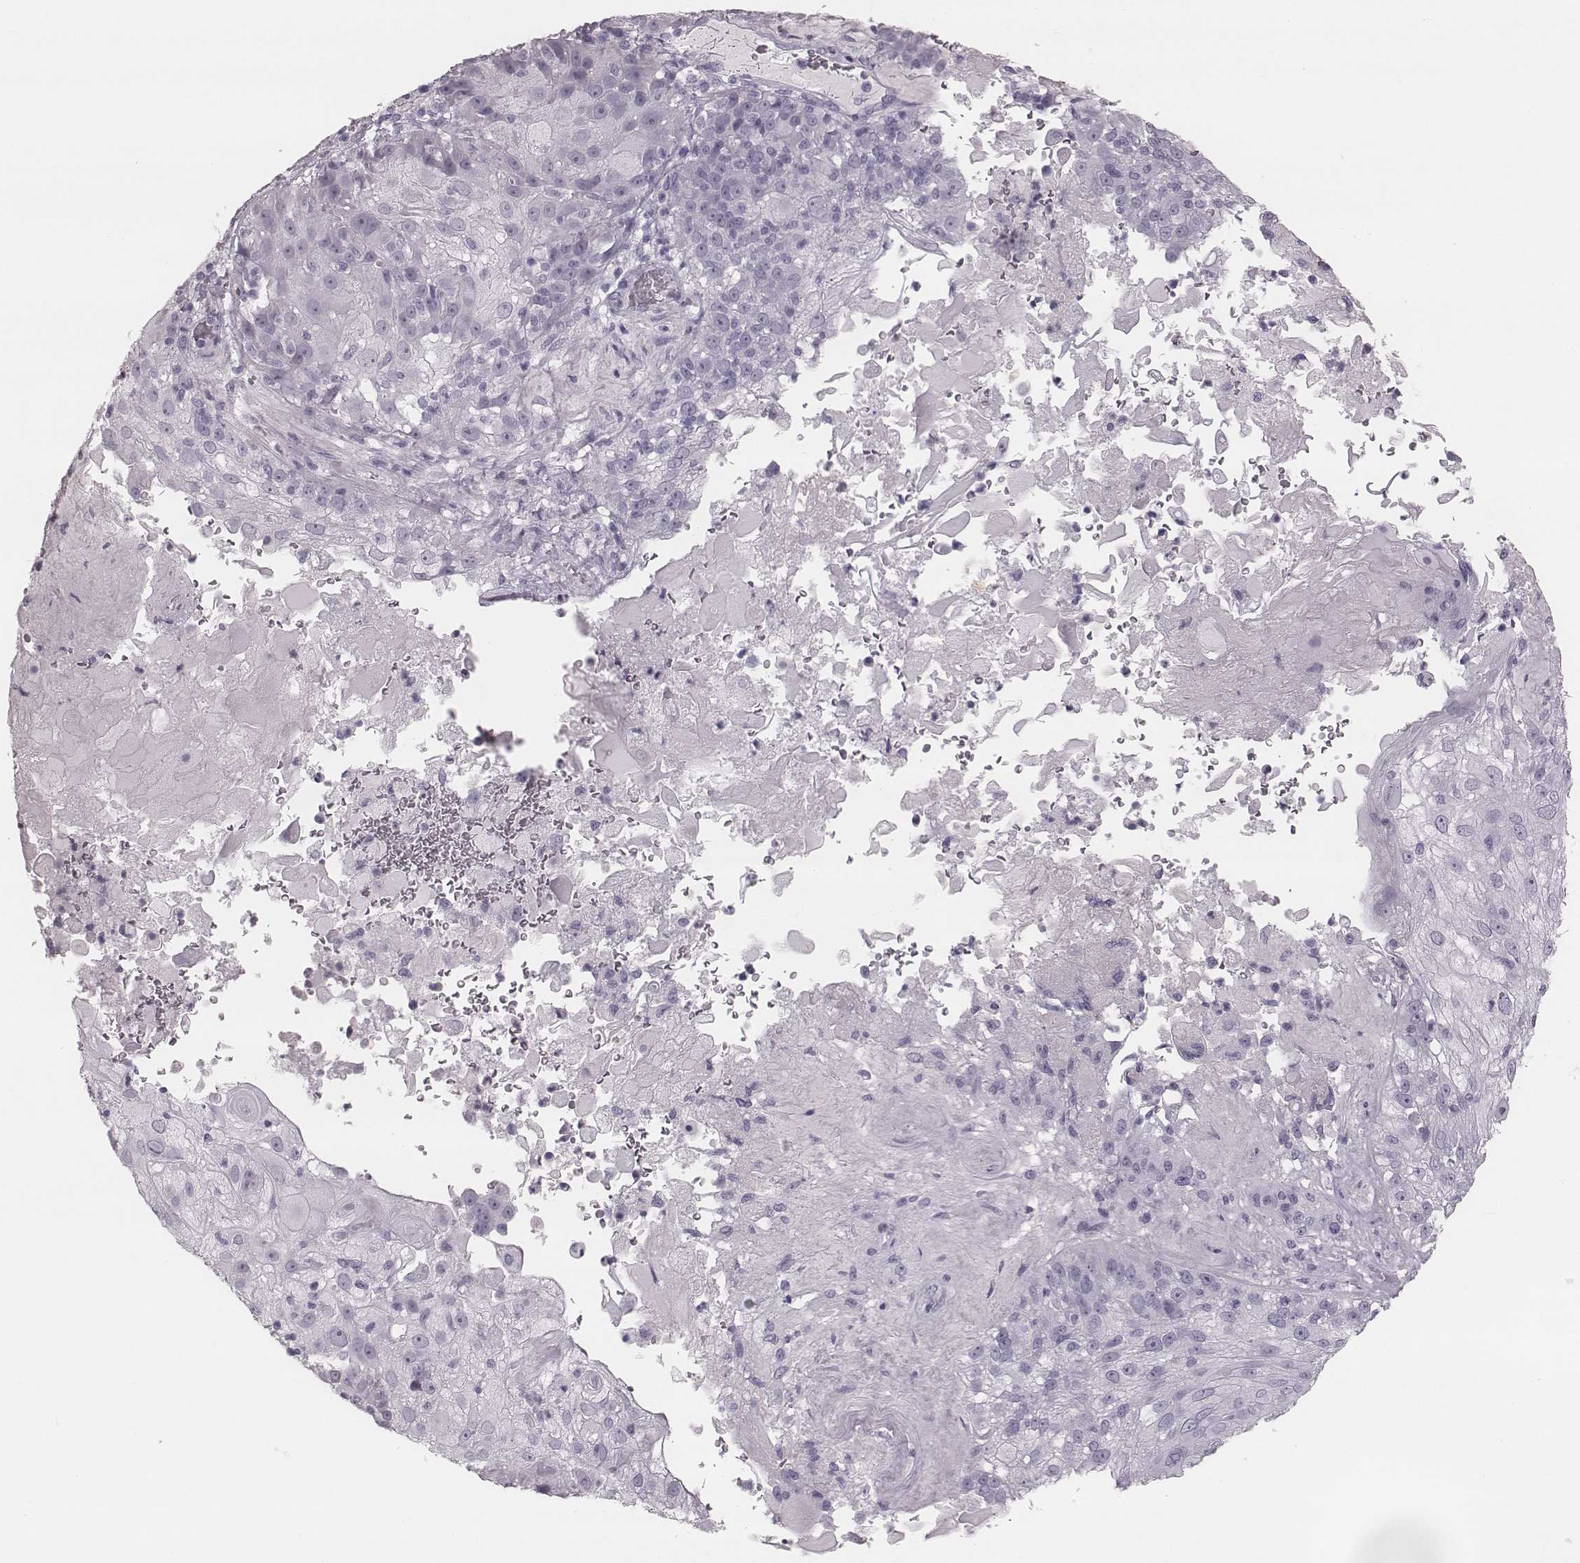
{"staining": {"intensity": "negative", "quantity": "none", "location": "none"}, "tissue": "skin cancer", "cell_type": "Tumor cells", "image_type": "cancer", "snomed": [{"axis": "morphology", "description": "Normal tissue, NOS"}, {"axis": "morphology", "description": "Squamous cell carcinoma, NOS"}, {"axis": "topography", "description": "Skin"}], "caption": "High magnification brightfield microscopy of skin cancer stained with DAB (3,3'-diaminobenzidine) (brown) and counterstained with hematoxylin (blue): tumor cells show no significant expression.", "gene": "KRT74", "patient": {"sex": "female", "age": 83}}